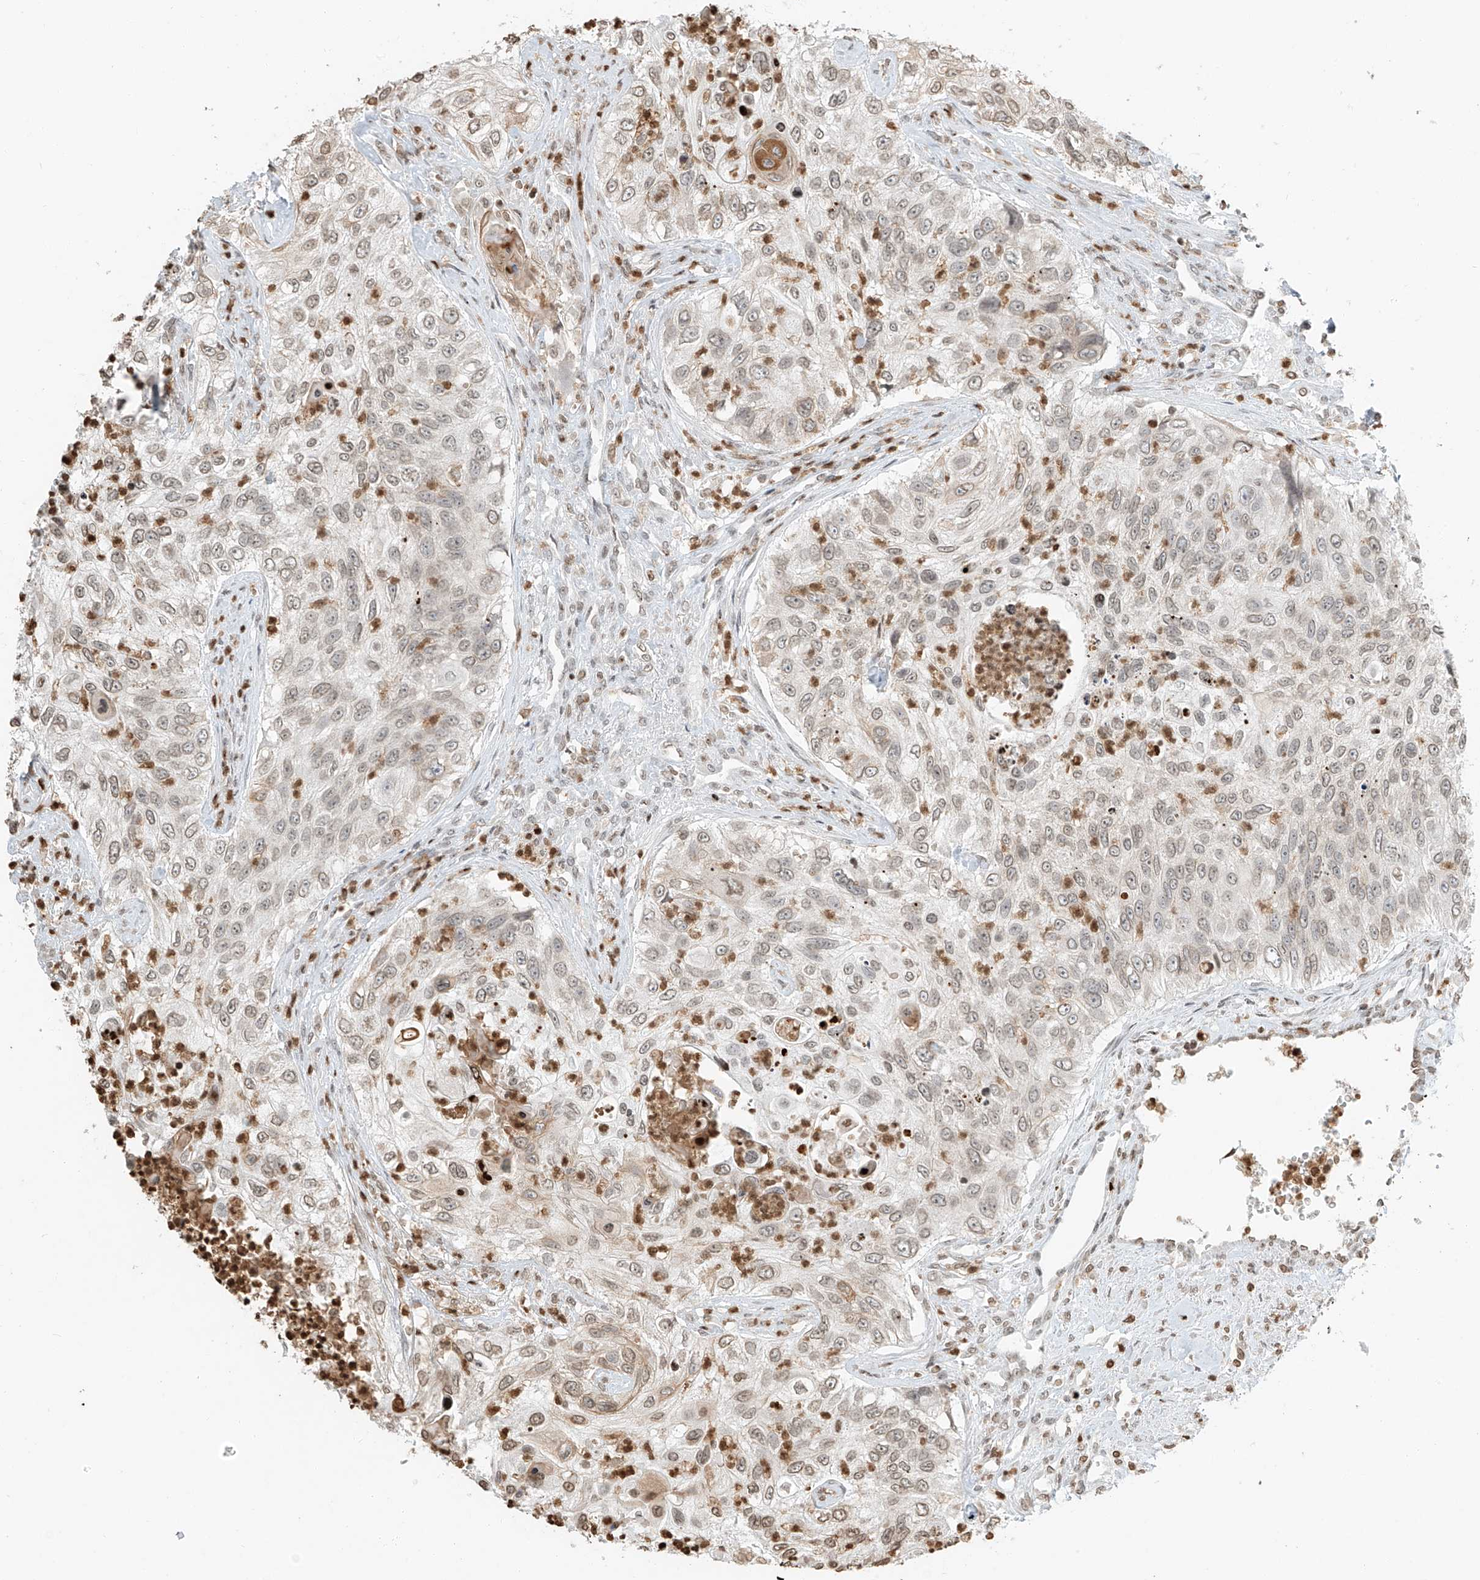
{"staining": {"intensity": "moderate", "quantity": "<25%", "location": "cytoplasmic/membranous,nuclear"}, "tissue": "urothelial cancer", "cell_type": "Tumor cells", "image_type": "cancer", "snomed": [{"axis": "morphology", "description": "Urothelial carcinoma, High grade"}, {"axis": "topography", "description": "Urinary bladder"}], "caption": "A photomicrograph of high-grade urothelial carcinoma stained for a protein demonstrates moderate cytoplasmic/membranous and nuclear brown staining in tumor cells. (Stains: DAB (3,3'-diaminobenzidine) in brown, nuclei in blue, Microscopy: brightfield microscopy at high magnification).", "gene": "C17orf58", "patient": {"sex": "female", "age": 60}}